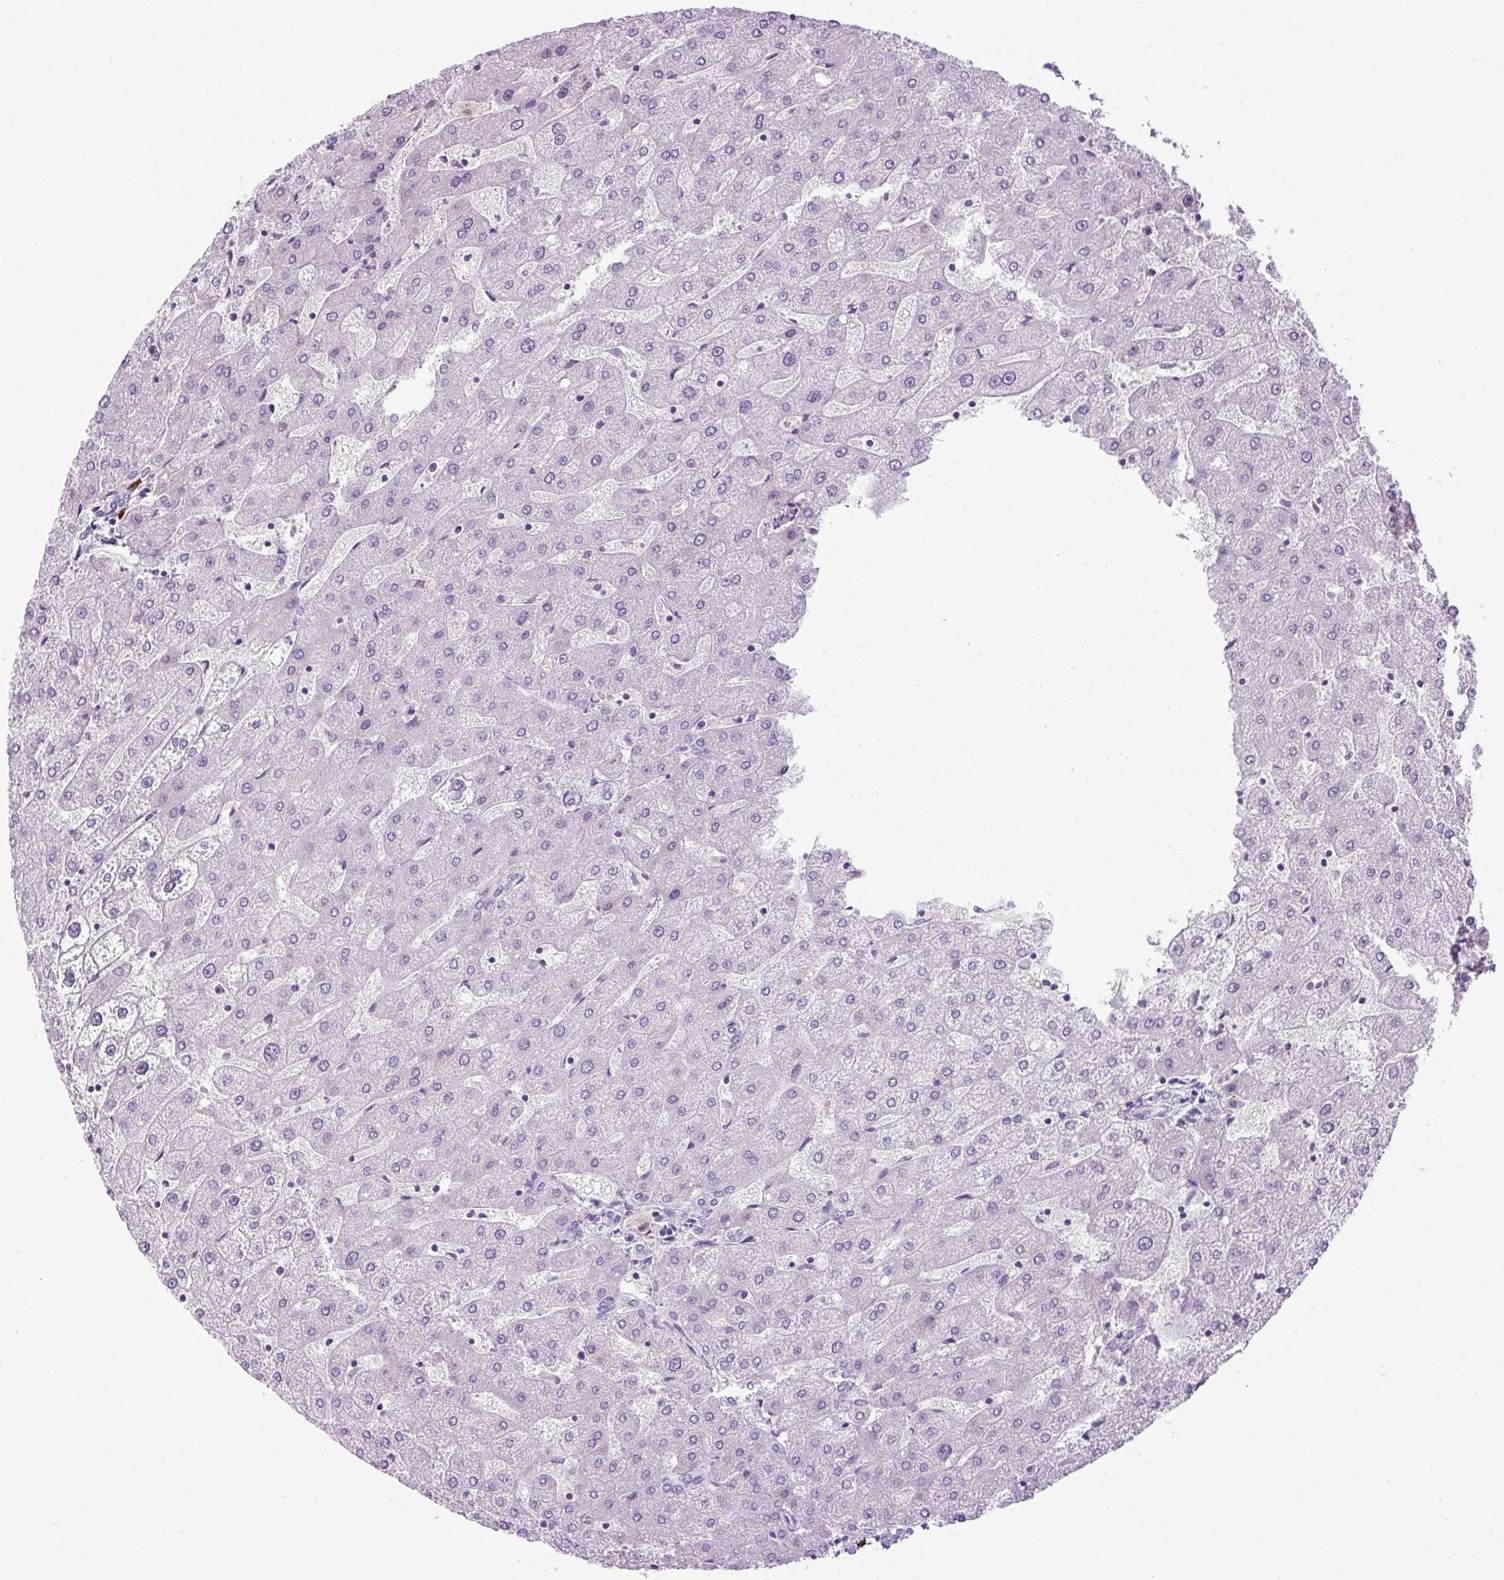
{"staining": {"intensity": "negative", "quantity": "none", "location": "none"}, "tissue": "liver", "cell_type": "Cholangiocytes", "image_type": "normal", "snomed": [{"axis": "morphology", "description": "Normal tissue, NOS"}, {"axis": "topography", "description": "Liver"}], "caption": "The image exhibits no staining of cholangiocytes in normal liver. The staining is performed using DAB (3,3'-diaminobenzidine) brown chromogen with nuclei counter-stained in using hematoxylin.", "gene": "ARRDC2", "patient": {"sex": "male", "age": 67}}